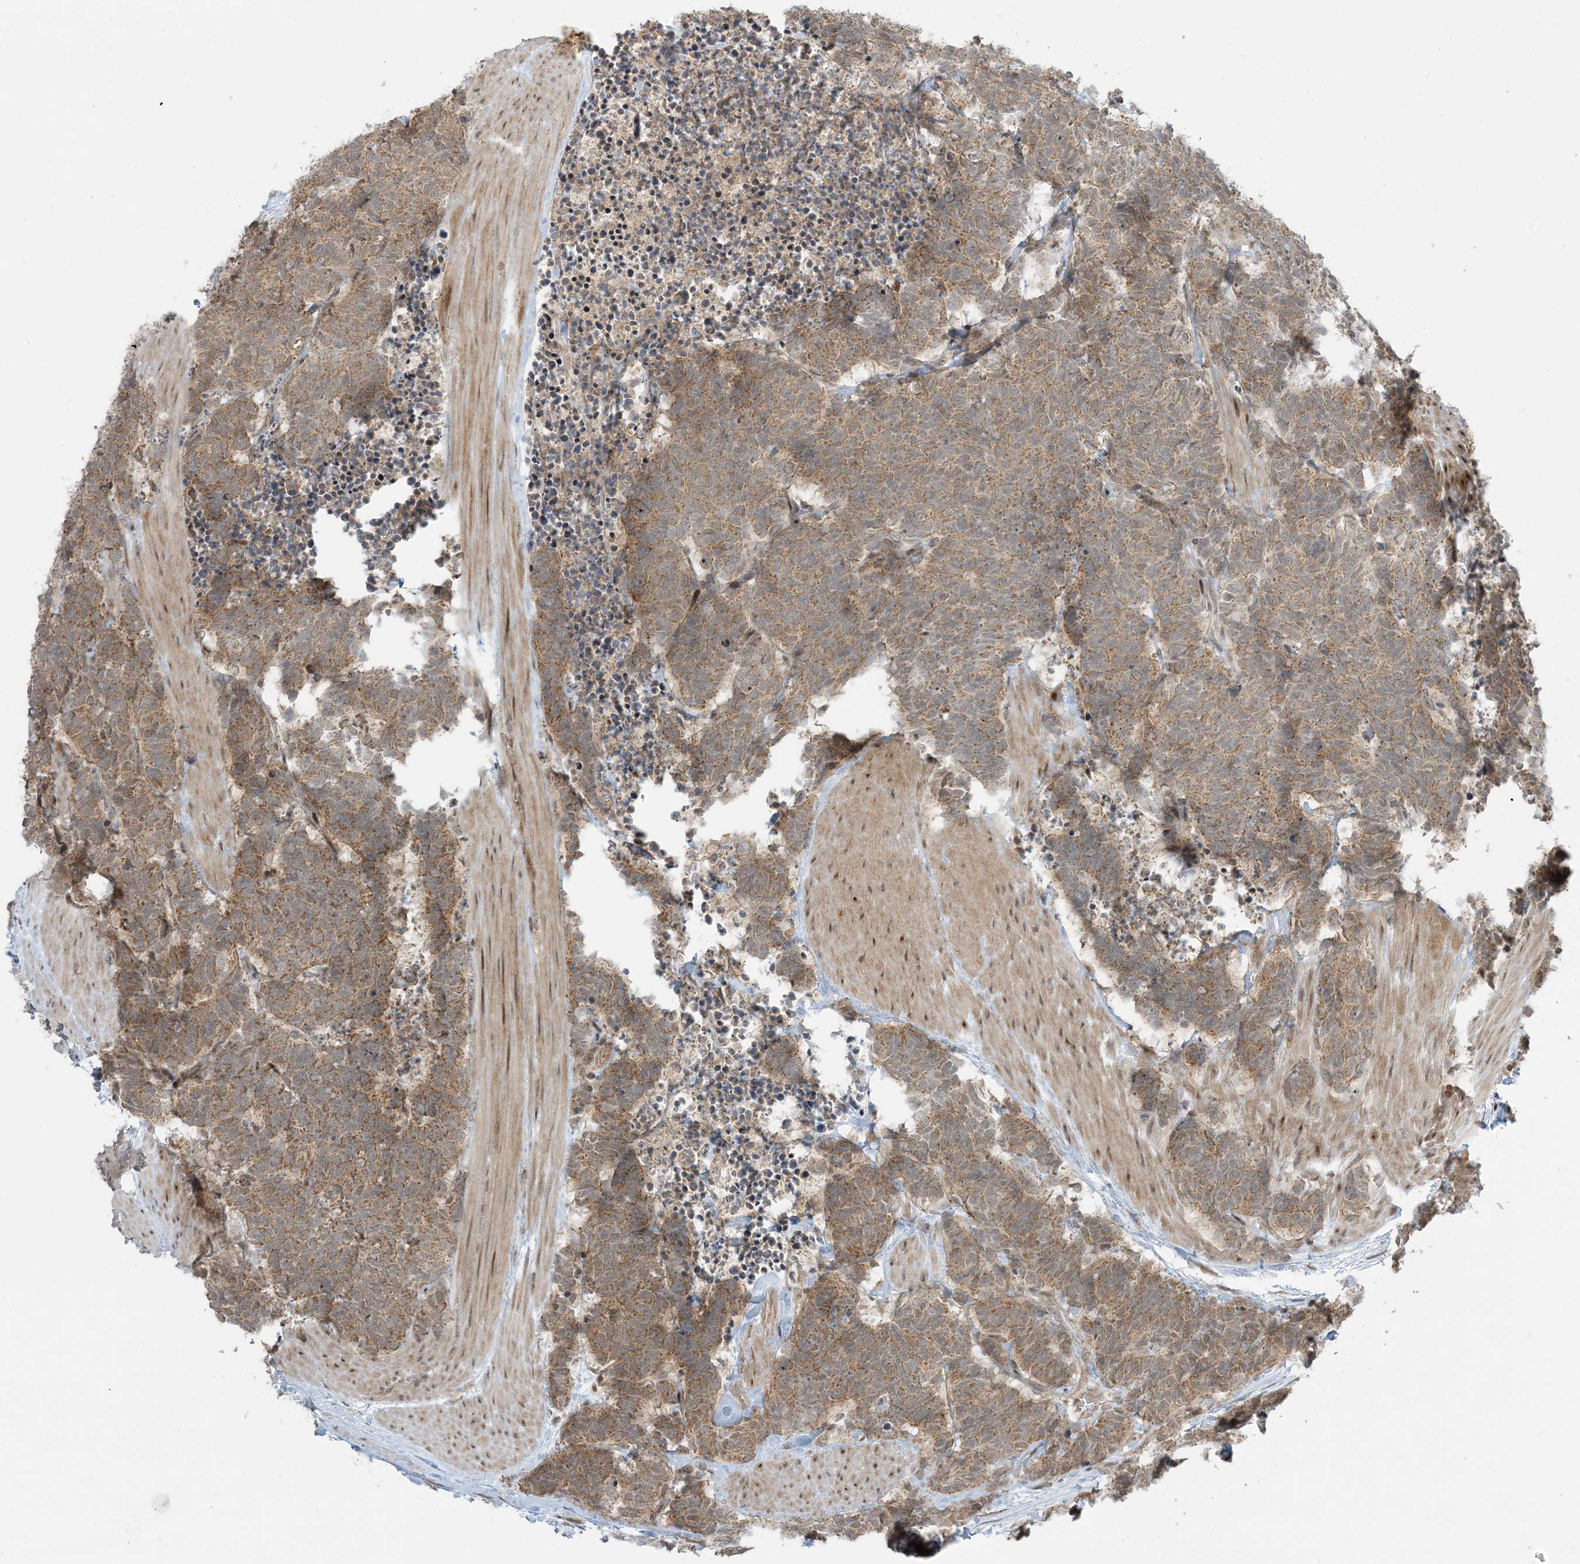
{"staining": {"intensity": "moderate", "quantity": ">75%", "location": "cytoplasmic/membranous"}, "tissue": "carcinoid", "cell_type": "Tumor cells", "image_type": "cancer", "snomed": [{"axis": "morphology", "description": "Carcinoma, NOS"}, {"axis": "morphology", "description": "Carcinoid, malignant, NOS"}, {"axis": "topography", "description": "Urinary bladder"}], "caption": "A histopathology image showing moderate cytoplasmic/membranous staining in approximately >75% of tumor cells in carcinoid, as visualized by brown immunohistochemical staining.", "gene": "PHLDB2", "patient": {"sex": "male", "age": 57}}